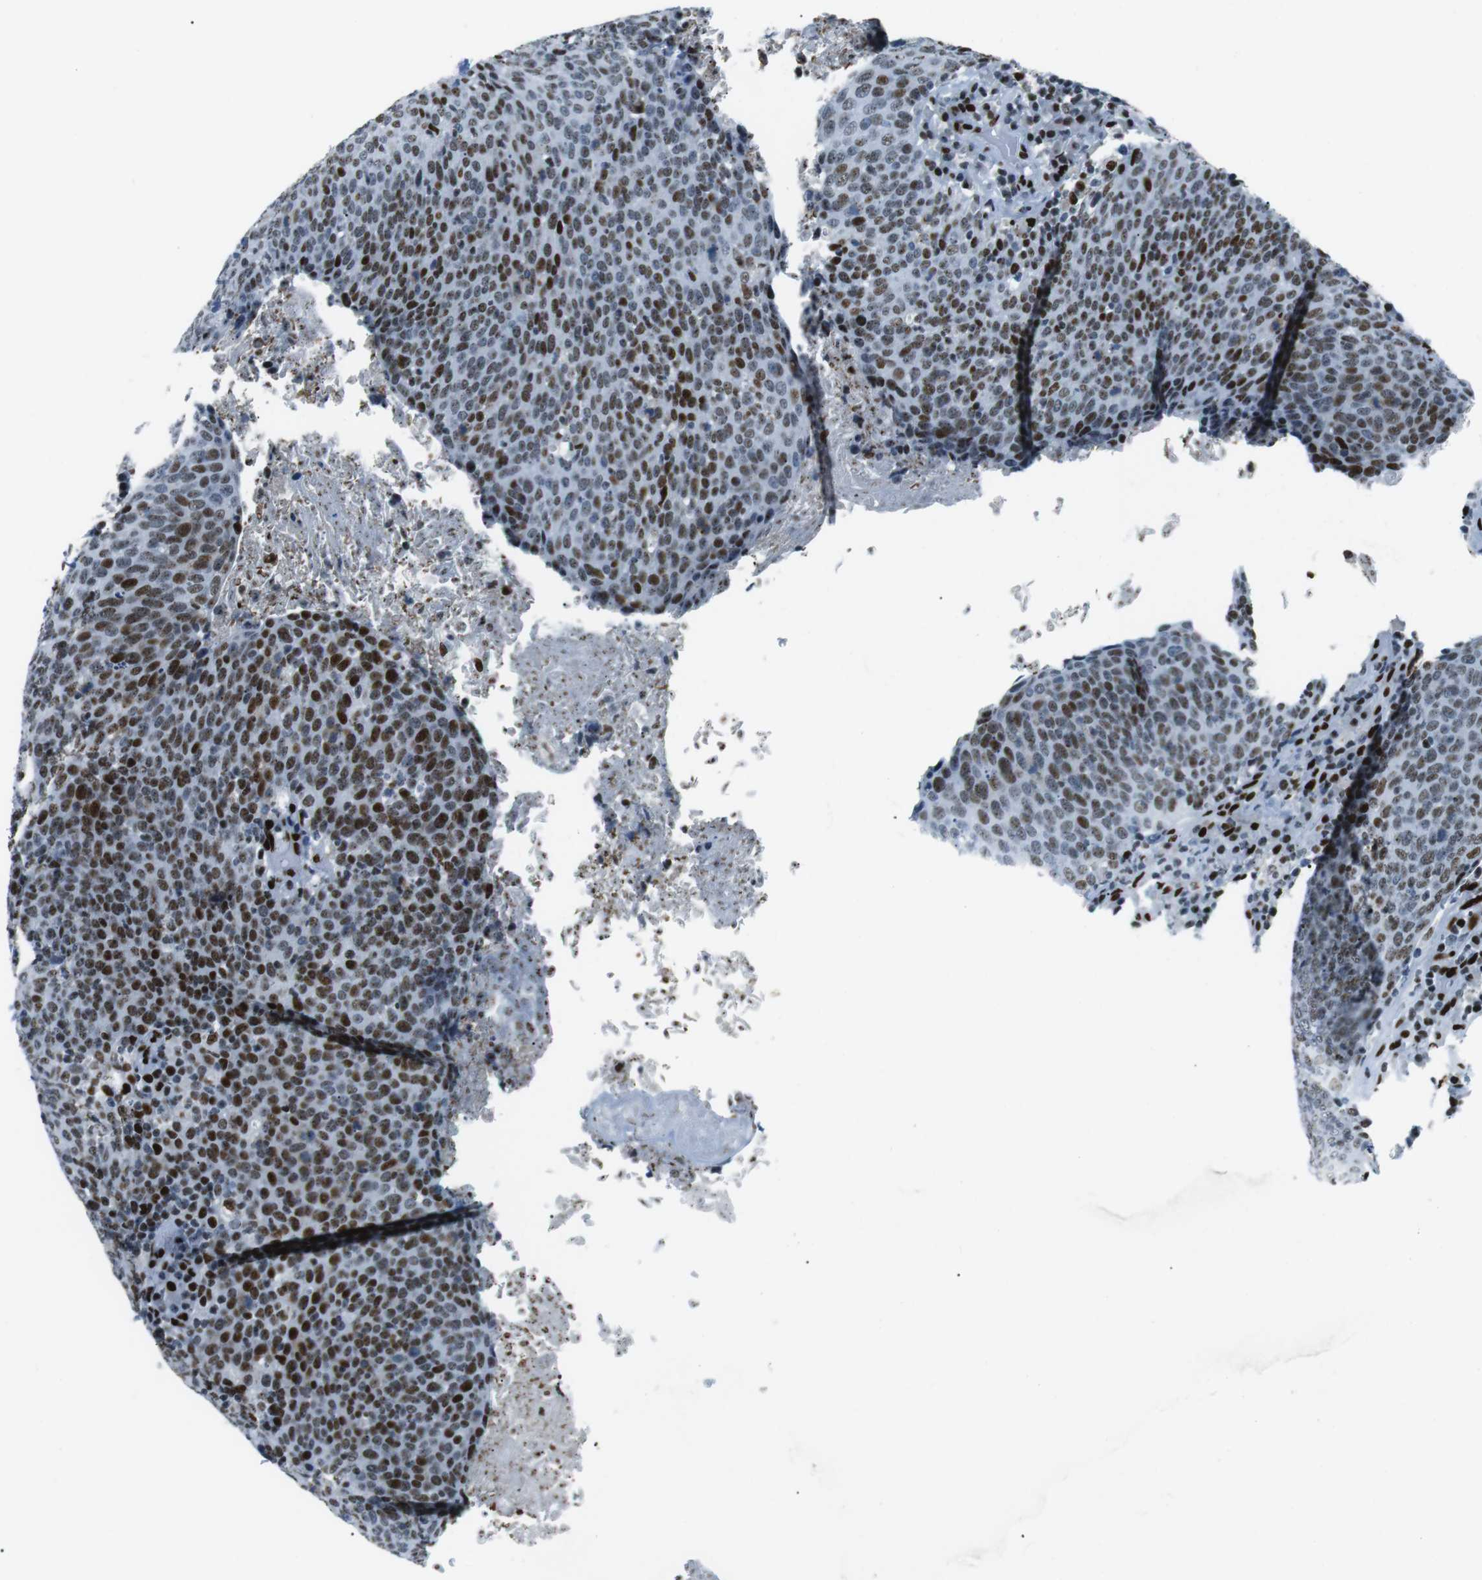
{"staining": {"intensity": "strong", "quantity": ">75%", "location": "nuclear"}, "tissue": "head and neck cancer", "cell_type": "Tumor cells", "image_type": "cancer", "snomed": [{"axis": "morphology", "description": "Squamous cell carcinoma, NOS"}, {"axis": "morphology", "description": "Squamous cell carcinoma, metastatic, NOS"}, {"axis": "topography", "description": "Lymph node"}, {"axis": "topography", "description": "Head-Neck"}], "caption": "The histopathology image displays staining of head and neck cancer (squamous cell carcinoma), revealing strong nuclear protein expression (brown color) within tumor cells. (IHC, brightfield microscopy, high magnification).", "gene": "PML", "patient": {"sex": "male", "age": 62}}